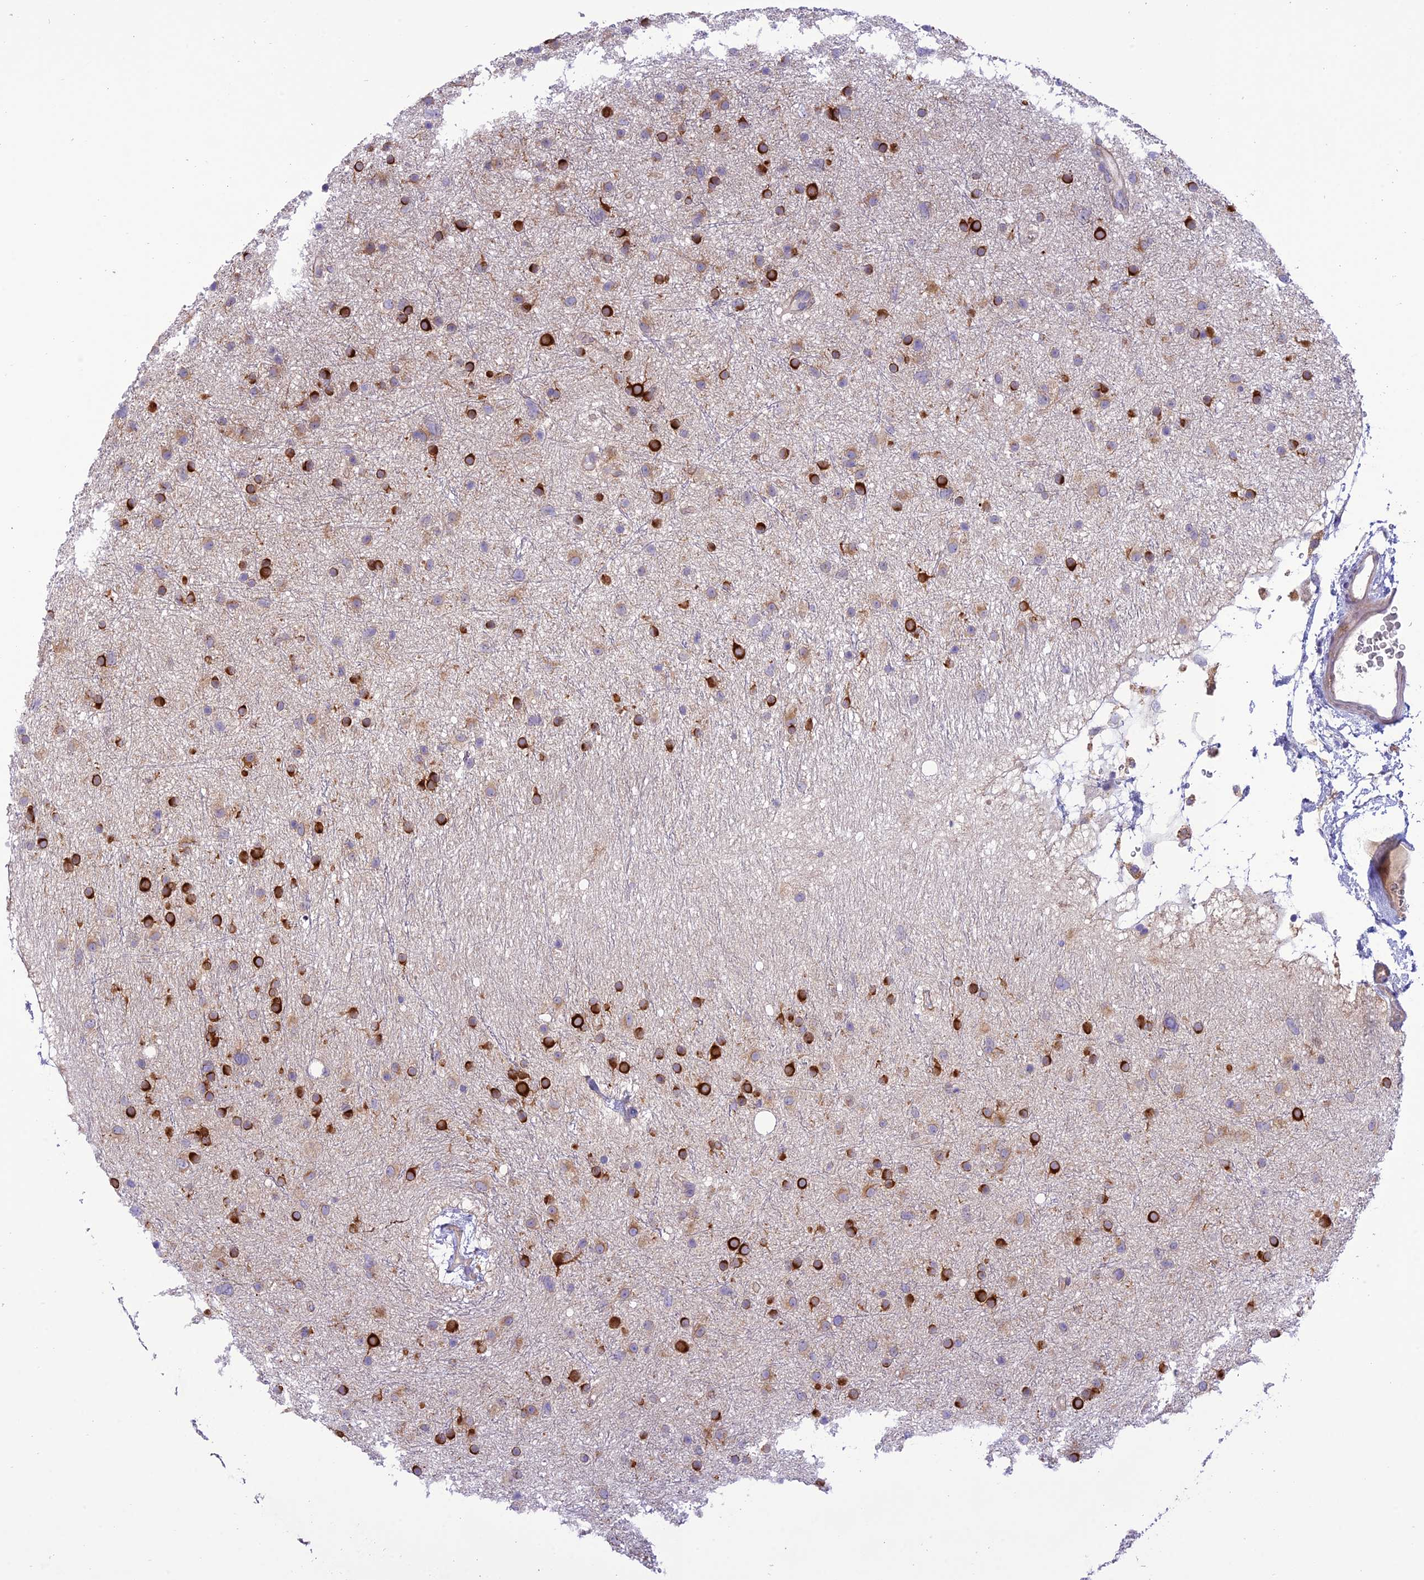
{"staining": {"intensity": "weak", "quantity": "25%-75%", "location": "cytoplasmic/membranous"}, "tissue": "glioma", "cell_type": "Tumor cells", "image_type": "cancer", "snomed": [{"axis": "morphology", "description": "Glioma, malignant, Low grade"}, {"axis": "topography", "description": "Cerebral cortex"}], "caption": "A low amount of weak cytoplasmic/membranous staining is present in approximately 25%-75% of tumor cells in low-grade glioma (malignant) tissue. (IHC, brightfield microscopy, high magnification).", "gene": "JMY", "patient": {"sex": "female", "age": 39}}